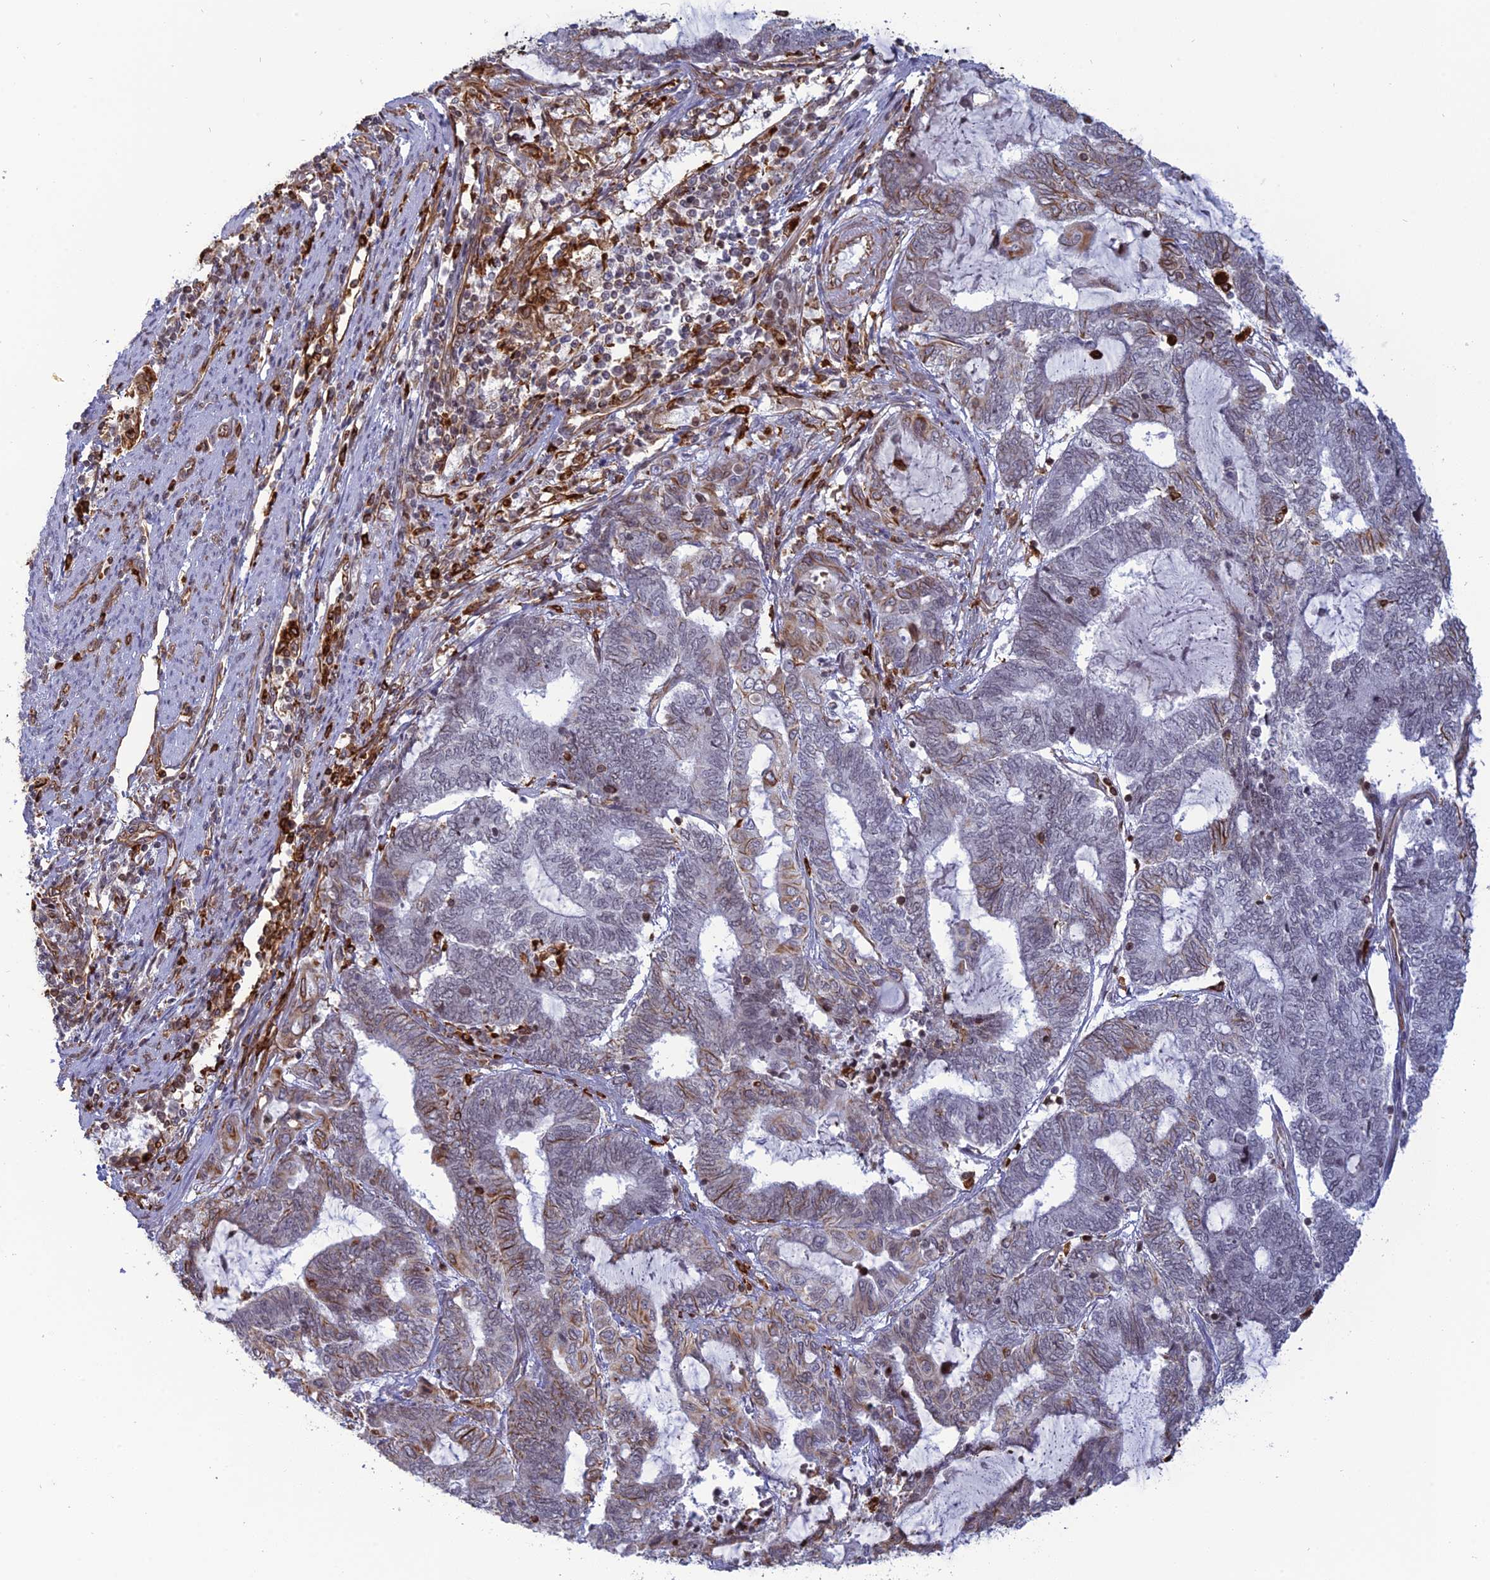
{"staining": {"intensity": "weak", "quantity": "<25%", "location": "cytoplasmic/membranous"}, "tissue": "endometrial cancer", "cell_type": "Tumor cells", "image_type": "cancer", "snomed": [{"axis": "morphology", "description": "Adenocarcinoma, NOS"}, {"axis": "topography", "description": "Uterus"}, {"axis": "topography", "description": "Endometrium"}], "caption": "IHC of endometrial adenocarcinoma displays no expression in tumor cells.", "gene": "APOBR", "patient": {"sex": "female", "age": 70}}